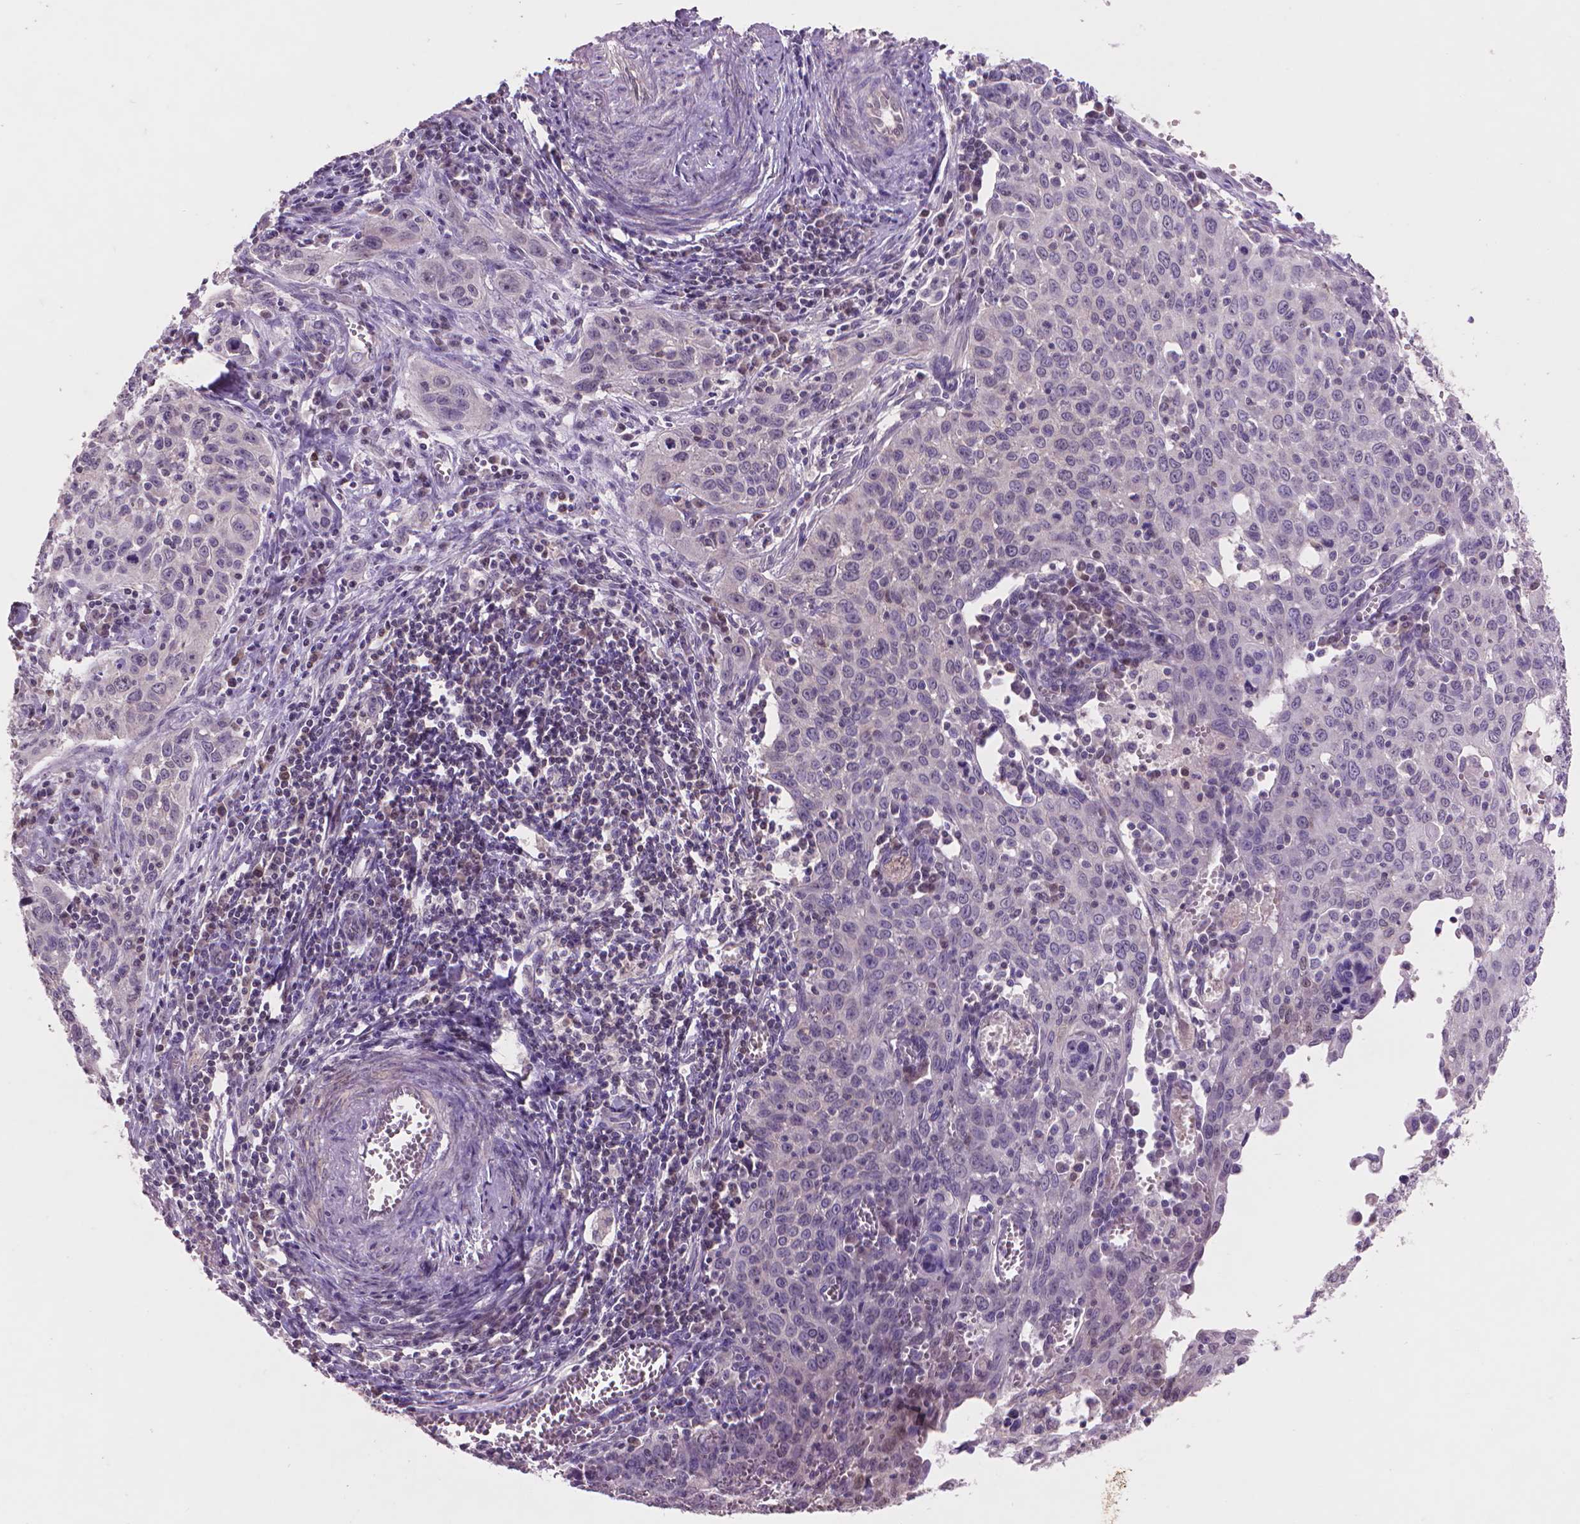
{"staining": {"intensity": "negative", "quantity": "none", "location": "none"}, "tissue": "cervical cancer", "cell_type": "Tumor cells", "image_type": "cancer", "snomed": [{"axis": "morphology", "description": "Squamous cell carcinoma, NOS"}, {"axis": "topography", "description": "Cervix"}], "caption": "Image shows no significant protein expression in tumor cells of cervical squamous cell carcinoma.", "gene": "ENO2", "patient": {"sex": "female", "age": 38}}